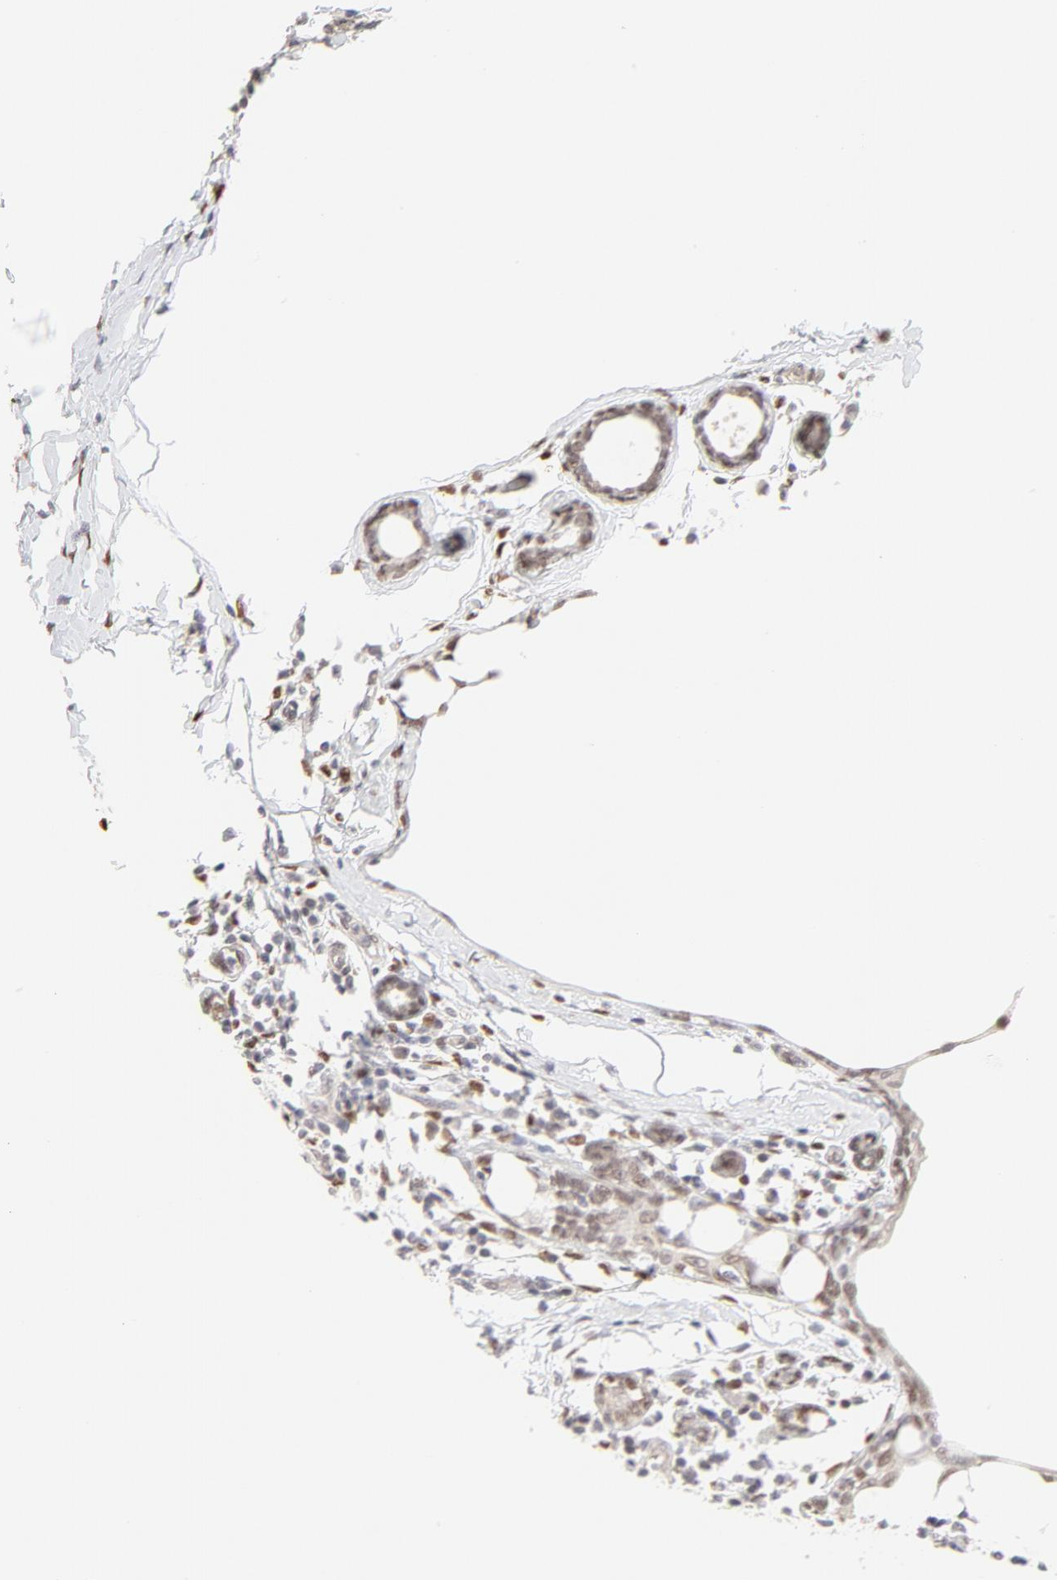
{"staining": {"intensity": "weak", "quantity": "25%-75%", "location": "nuclear"}, "tissue": "breast cancer", "cell_type": "Tumor cells", "image_type": "cancer", "snomed": [{"axis": "morphology", "description": "Duct carcinoma"}, {"axis": "topography", "description": "Breast"}], "caption": "Immunohistochemical staining of human breast cancer (intraductal carcinoma) demonstrates low levels of weak nuclear expression in approximately 25%-75% of tumor cells.", "gene": "PBX3", "patient": {"sex": "female", "age": 40}}